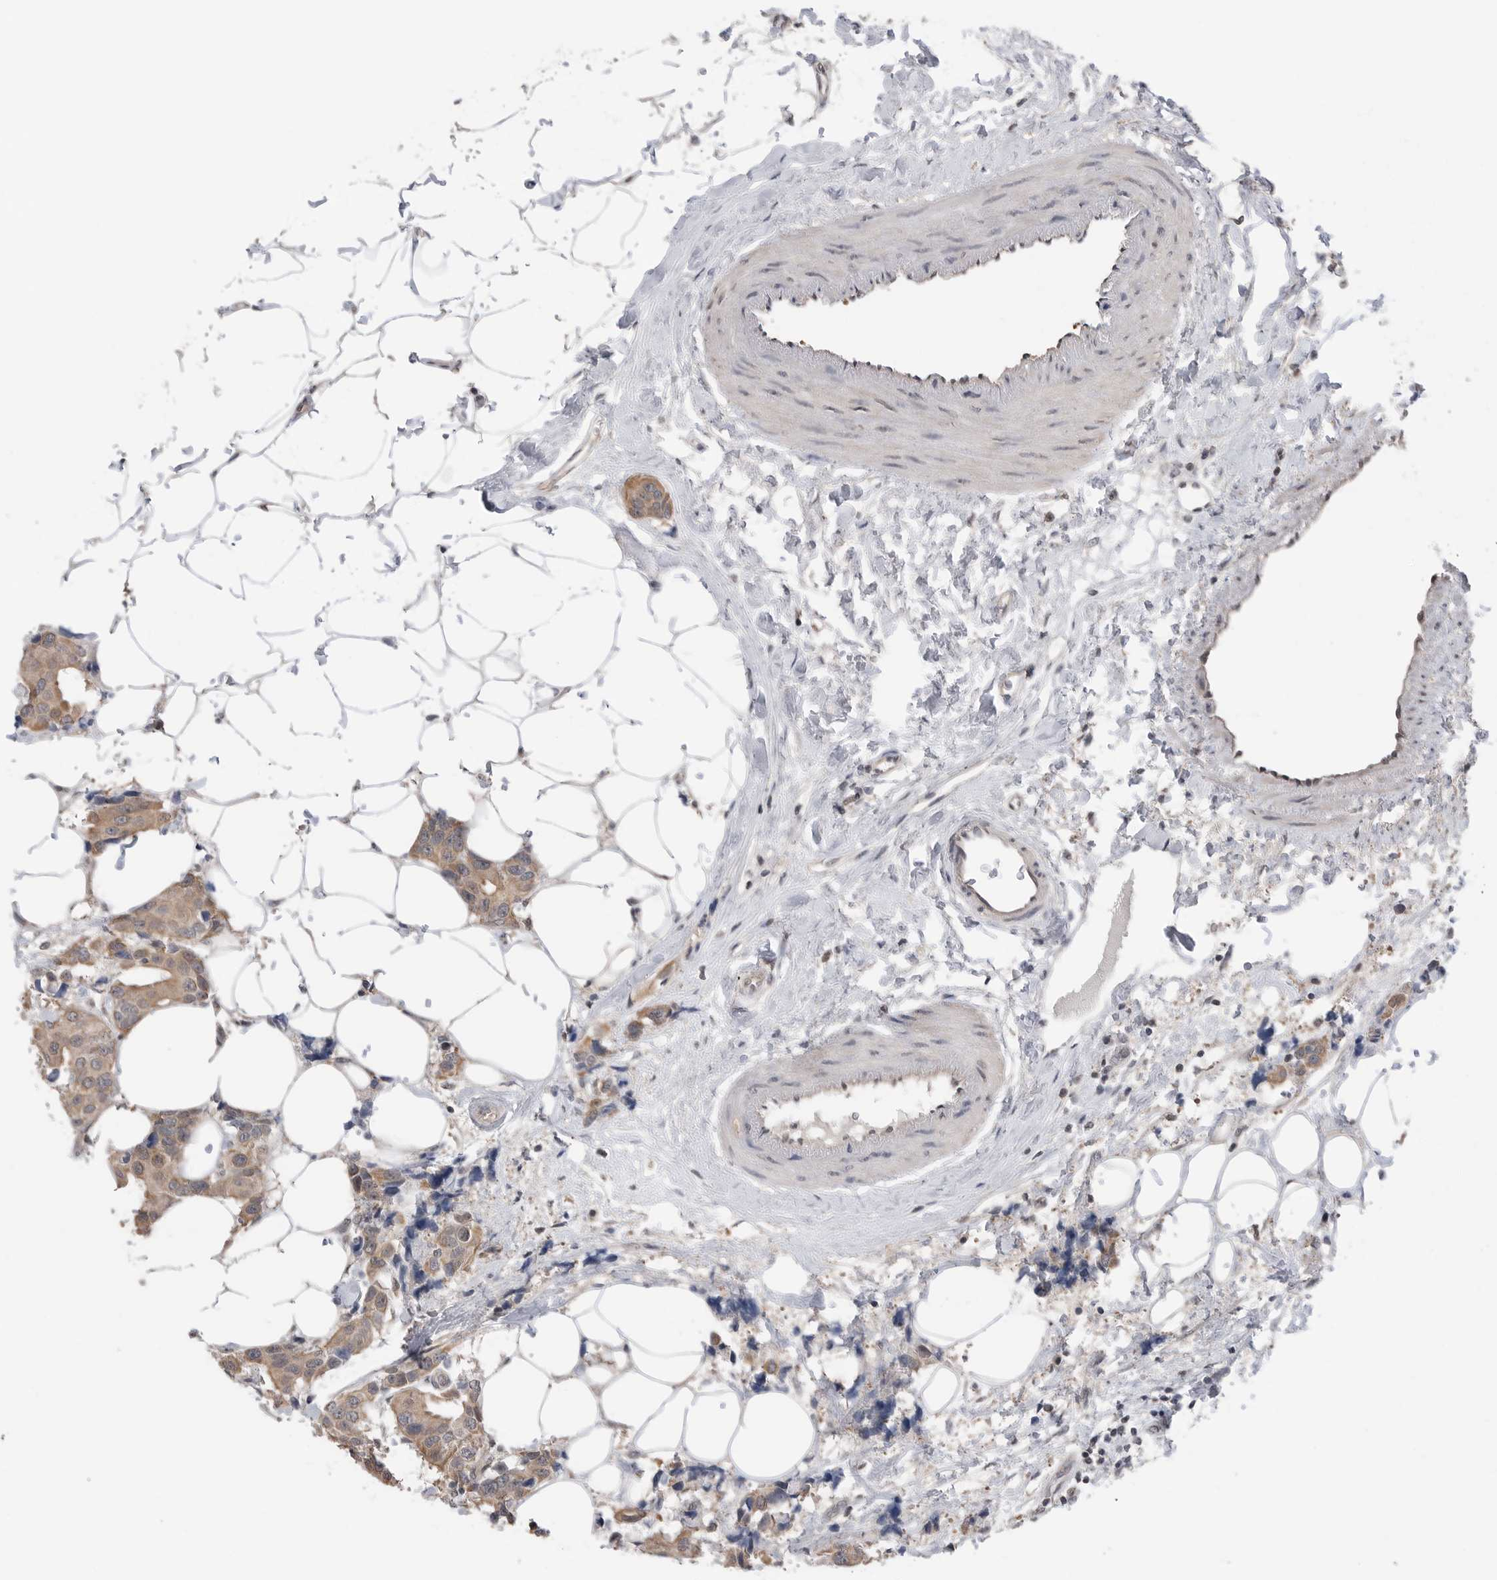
{"staining": {"intensity": "moderate", "quantity": ">75%", "location": "cytoplasmic/membranous"}, "tissue": "breast cancer", "cell_type": "Tumor cells", "image_type": "cancer", "snomed": [{"axis": "morphology", "description": "Normal tissue, NOS"}, {"axis": "morphology", "description": "Duct carcinoma"}, {"axis": "topography", "description": "Breast"}], "caption": "Immunohistochemistry (IHC) image of breast cancer (infiltrating ductal carcinoma) stained for a protein (brown), which reveals medium levels of moderate cytoplasmic/membranous expression in about >75% of tumor cells.", "gene": "PEAK1", "patient": {"sex": "female", "age": 39}}